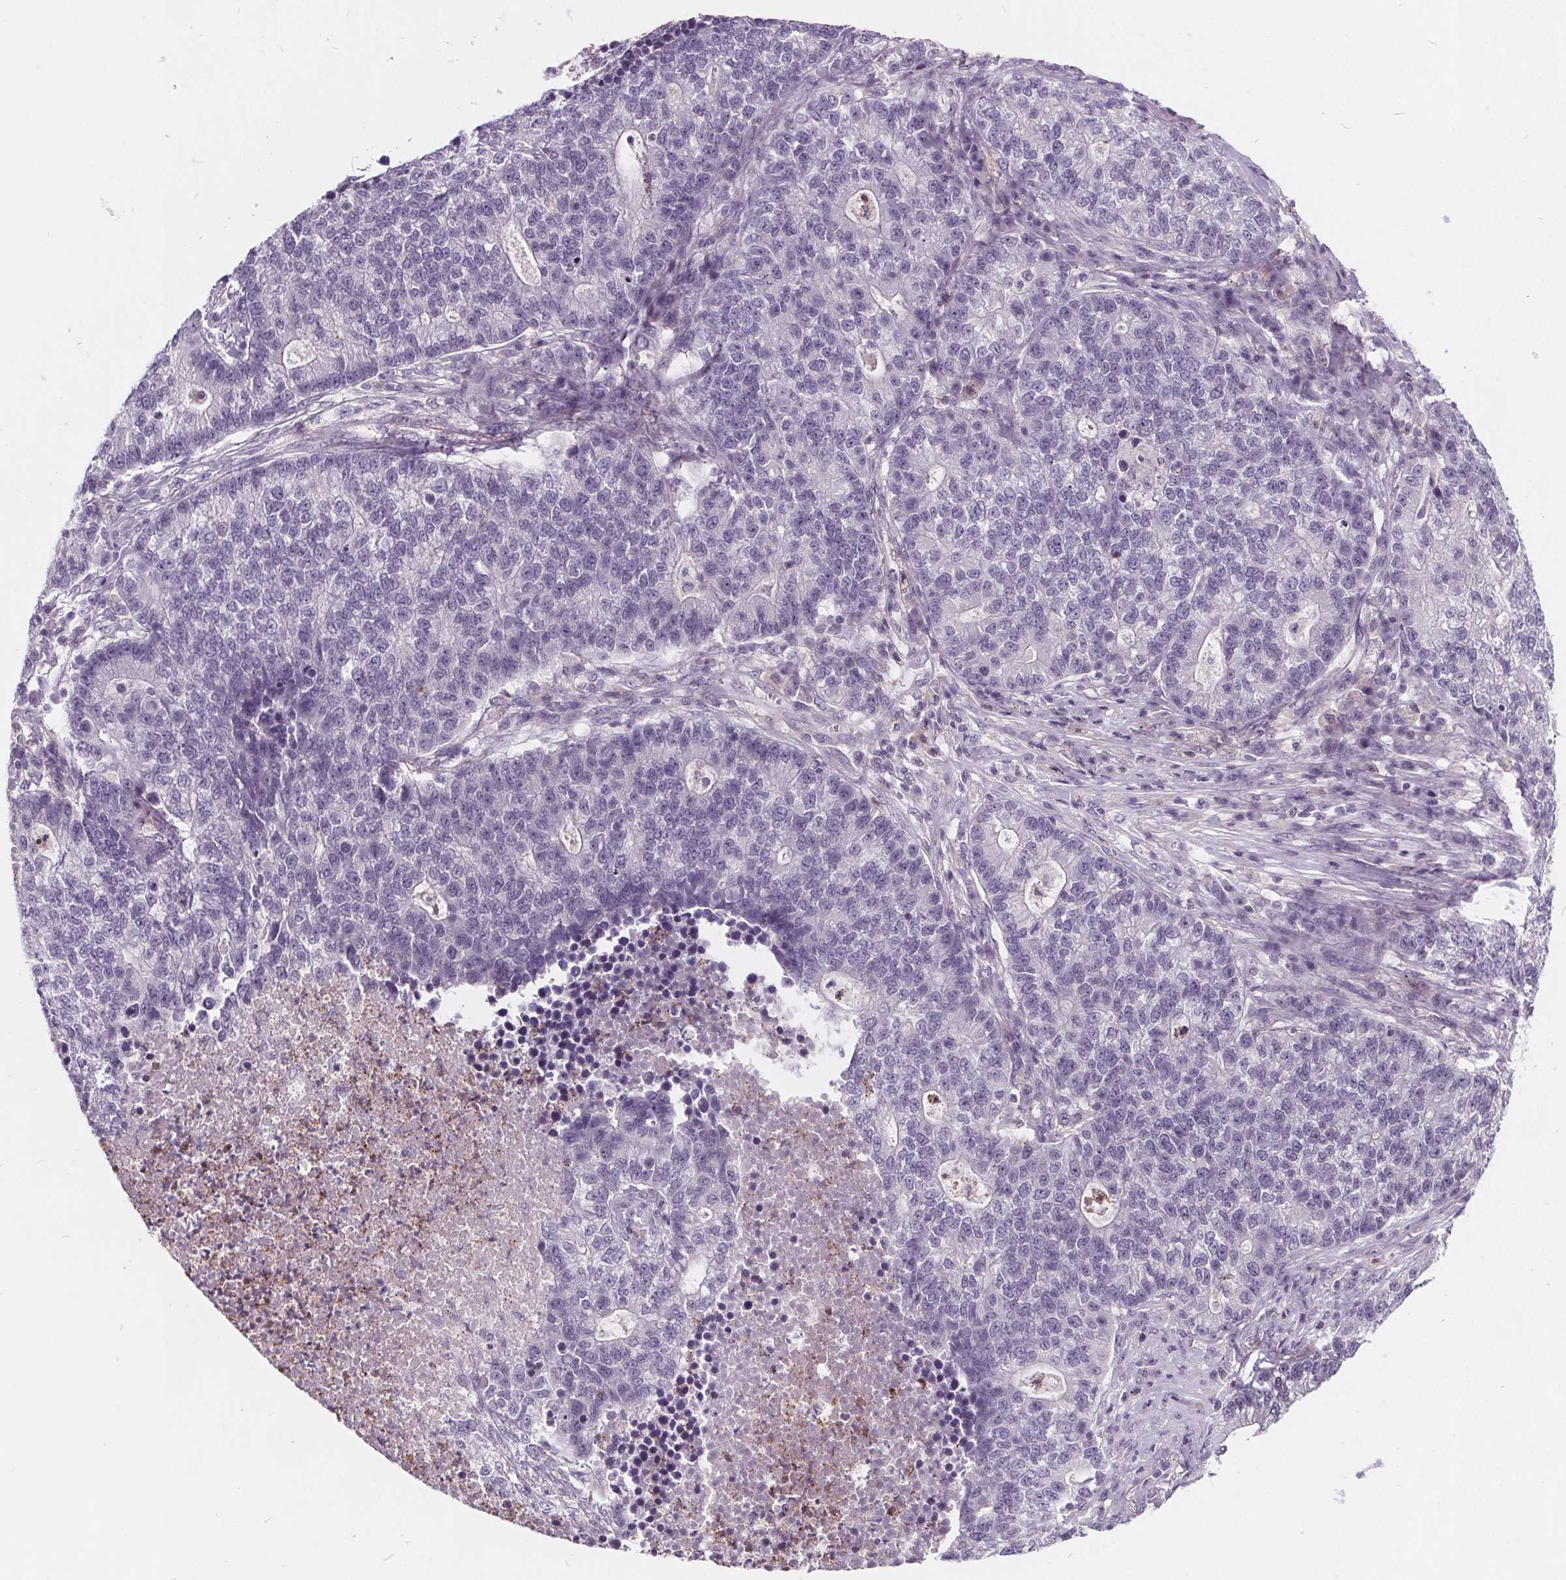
{"staining": {"intensity": "negative", "quantity": "none", "location": "none"}, "tissue": "lung cancer", "cell_type": "Tumor cells", "image_type": "cancer", "snomed": [{"axis": "morphology", "description": "Adenocarcinoma, NOS"}, {"axis": "topography", "description": "Lung"}], "caption": "A high-resolution micrograph shows IHC staining of lung cancer (adenocarcinoma), which reveals no significant staining in tumor cells. (Brightfield microscopy of DAB IHC at high magnification).", "gene": "HAAO", "patient": {"sex": "male", "age": 57}}